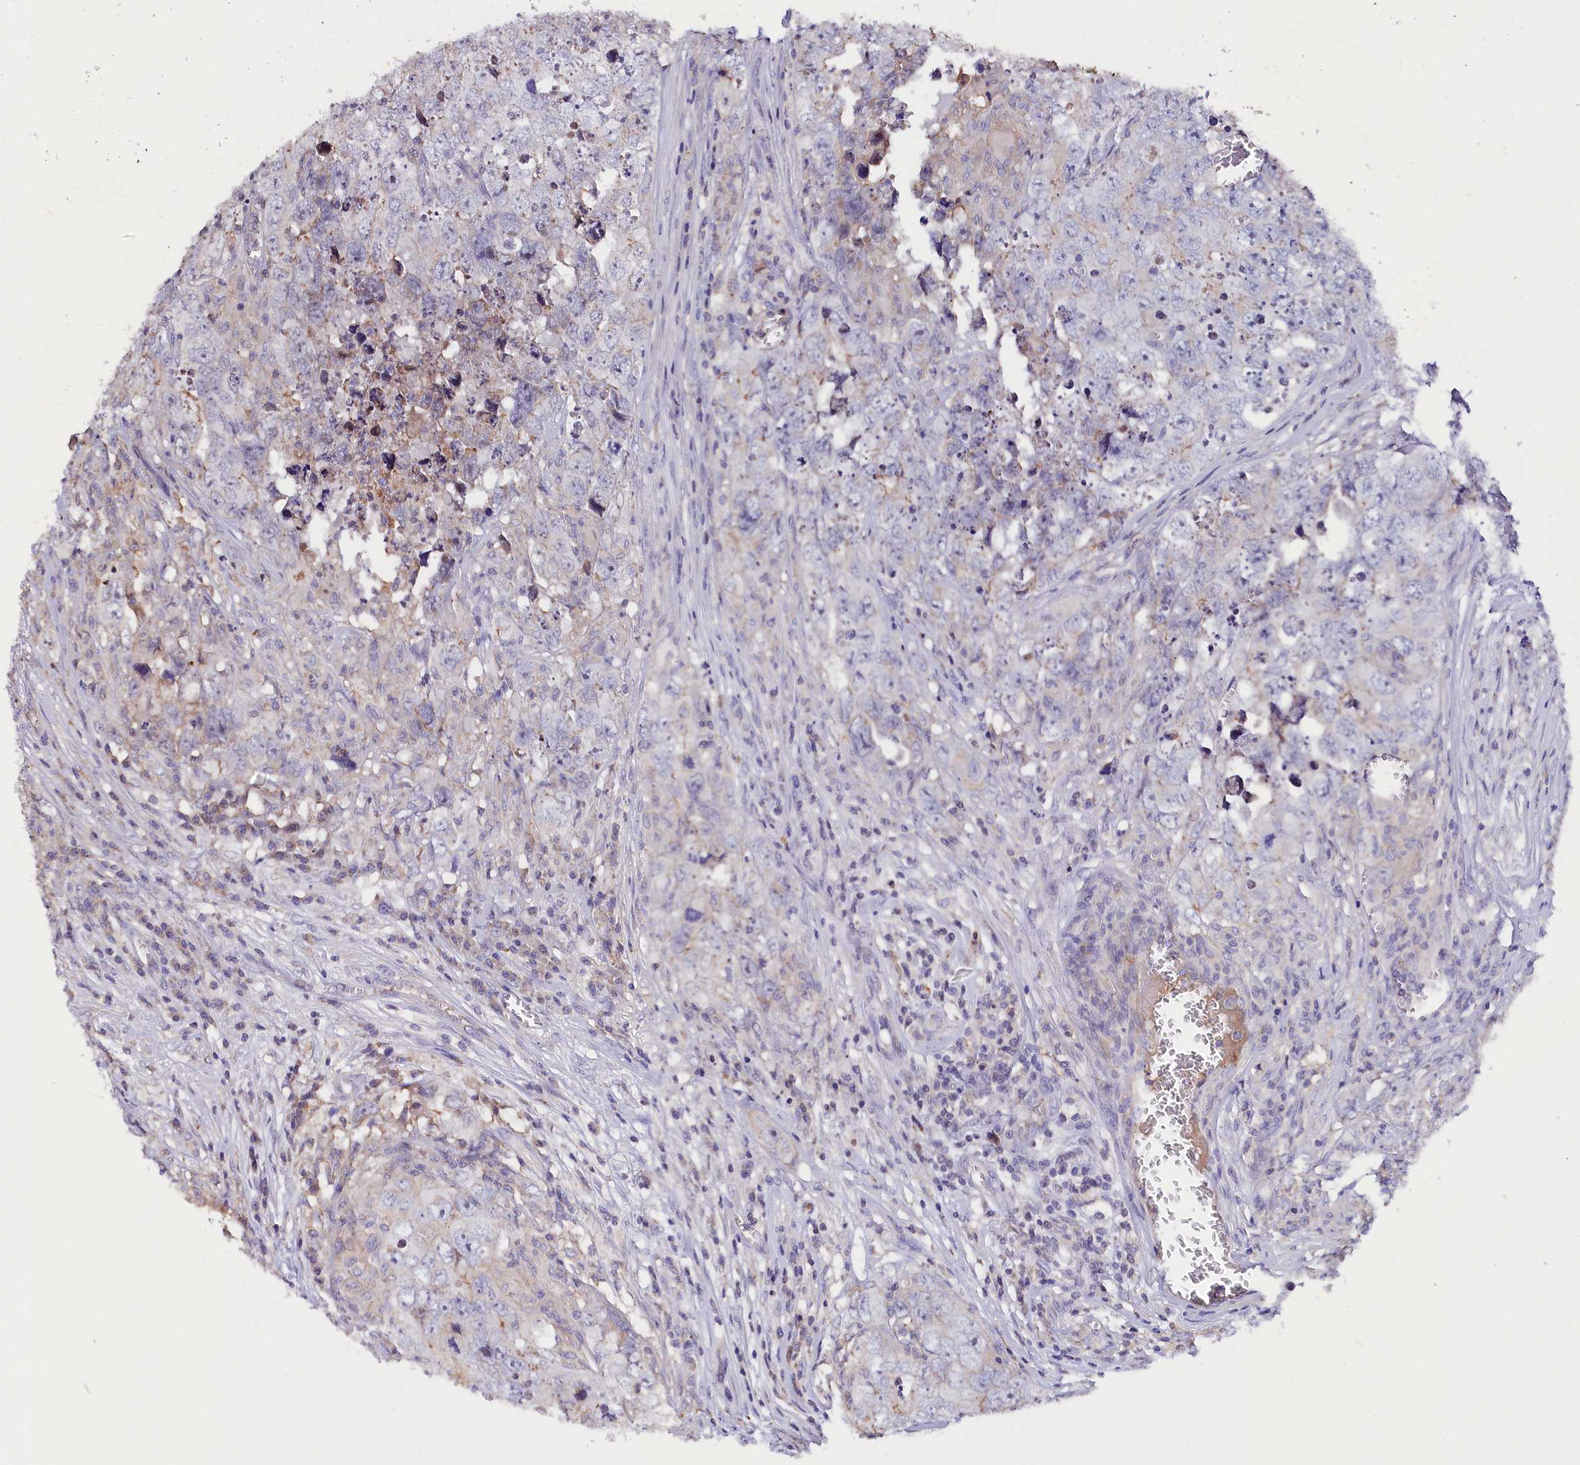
{"staining": {"intensity": "weak", "quantity": "<25%", "location": "cytoplasmic/membranous"}, "tissue": "testis cancer", "cell_type": "Tumor cells", "image_type": "cancer", "snomed": [{"axis": "morphology", "description": "Seminoma, NOS"}, {"axis": "morphology", "description": "Carcinoma, Embryonal, NOS"}, {"axis": "topography", "description": "Testis"}], "caption": "The micrograph displays no staining of tumor cells in seminoma (testis).", "gene": "RPUSD3", "patient": {"sex": "male", "age": 43}}